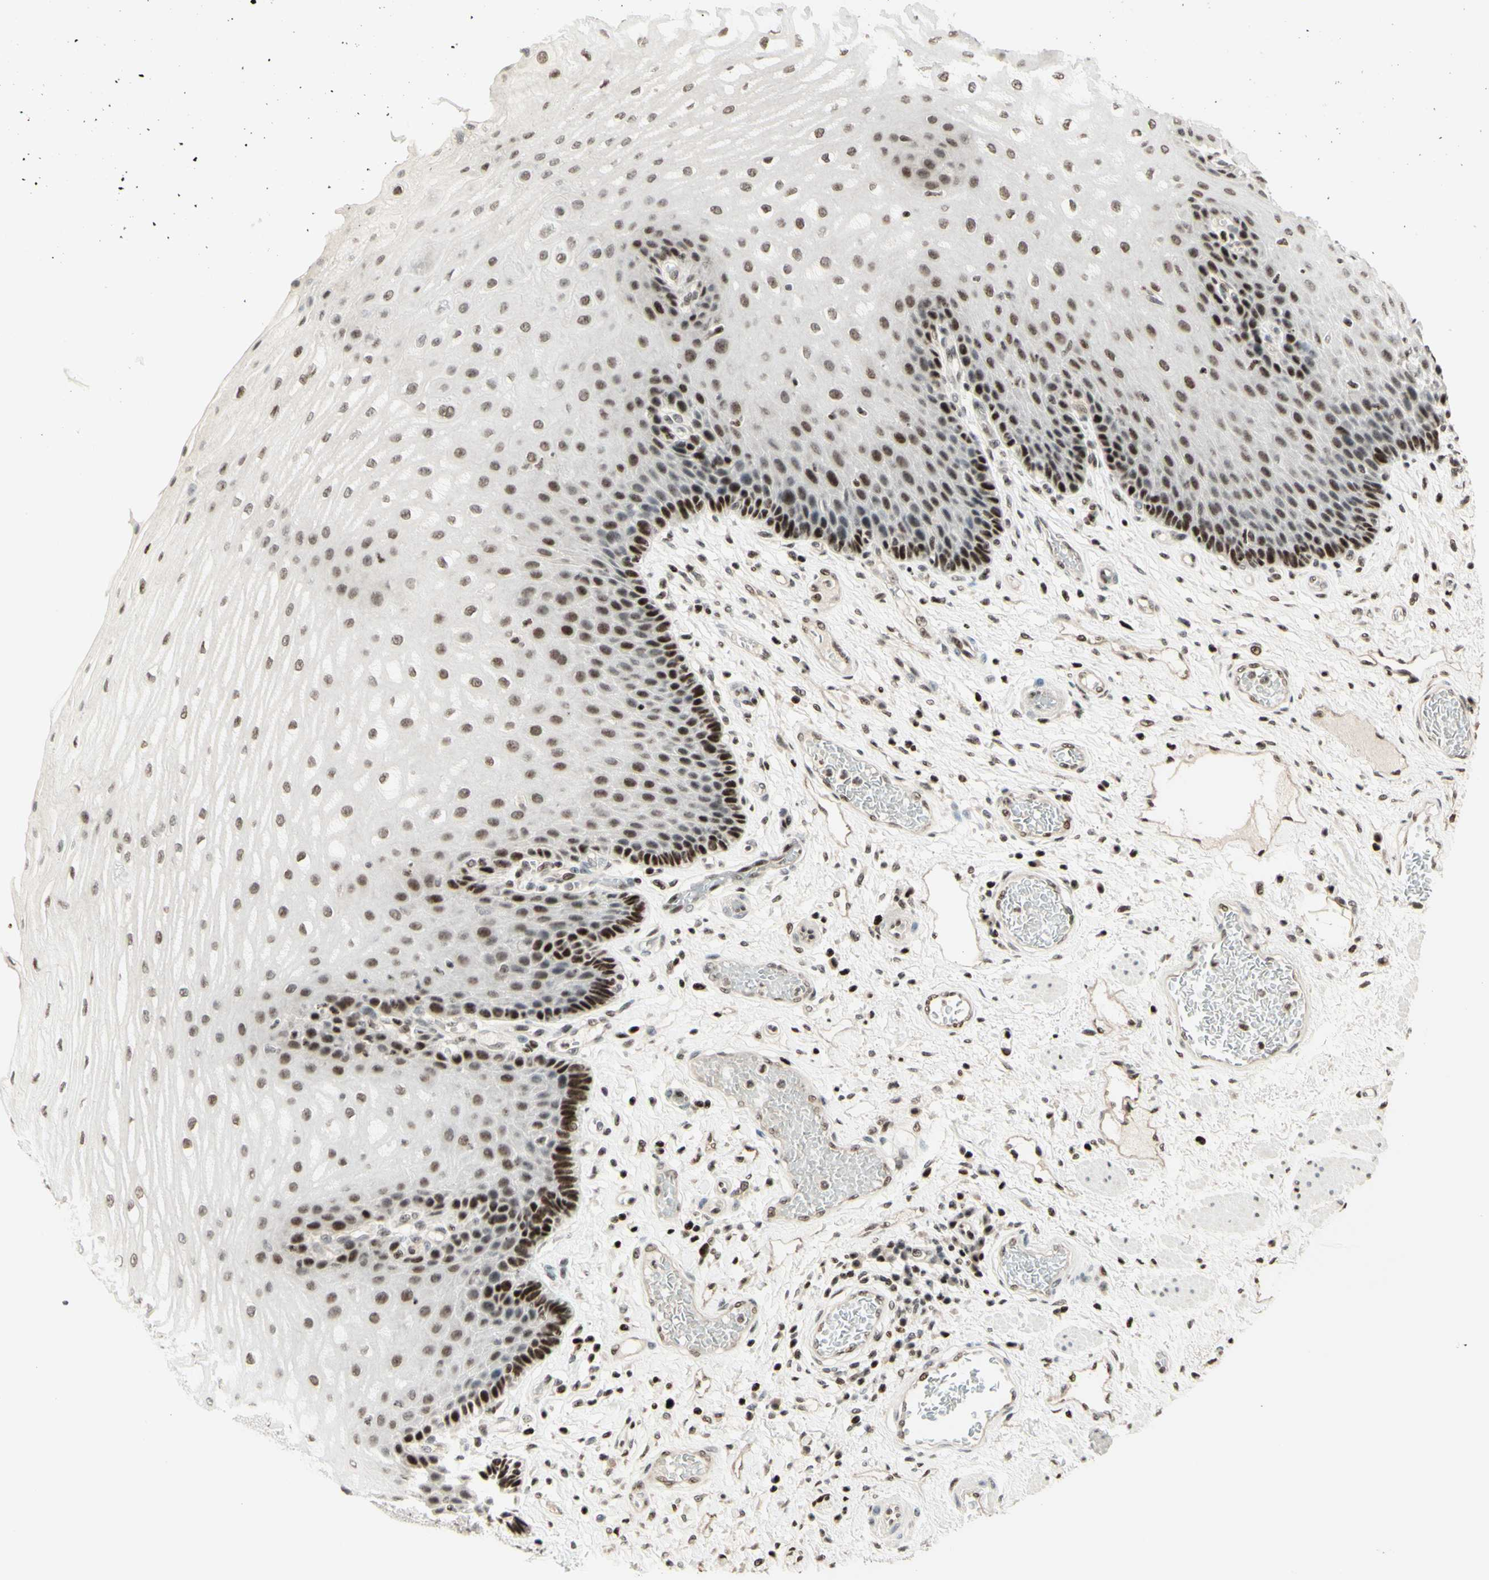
{"staining": {"intensity": "strong", "quantity": "25%-75%", "location": "nuclear"}, "tissue": "esophagus", "cell_type": "Squamous epithelial cells", "image_type": "normal", "snomed": [{"axis": "morphology", "description": "Normal tissue, NOS"}, {"axis": "topography", "description": "Esophagus"}], "caption": "Immunohistochemistry (IHC) (DAB) staining of normal esophagus shows strong nuclear protein staining in approximately 25%-75% of squamous epithelial cells.", "gene": "CDKL5", "patient": {"sex": "male", "age": 54}}